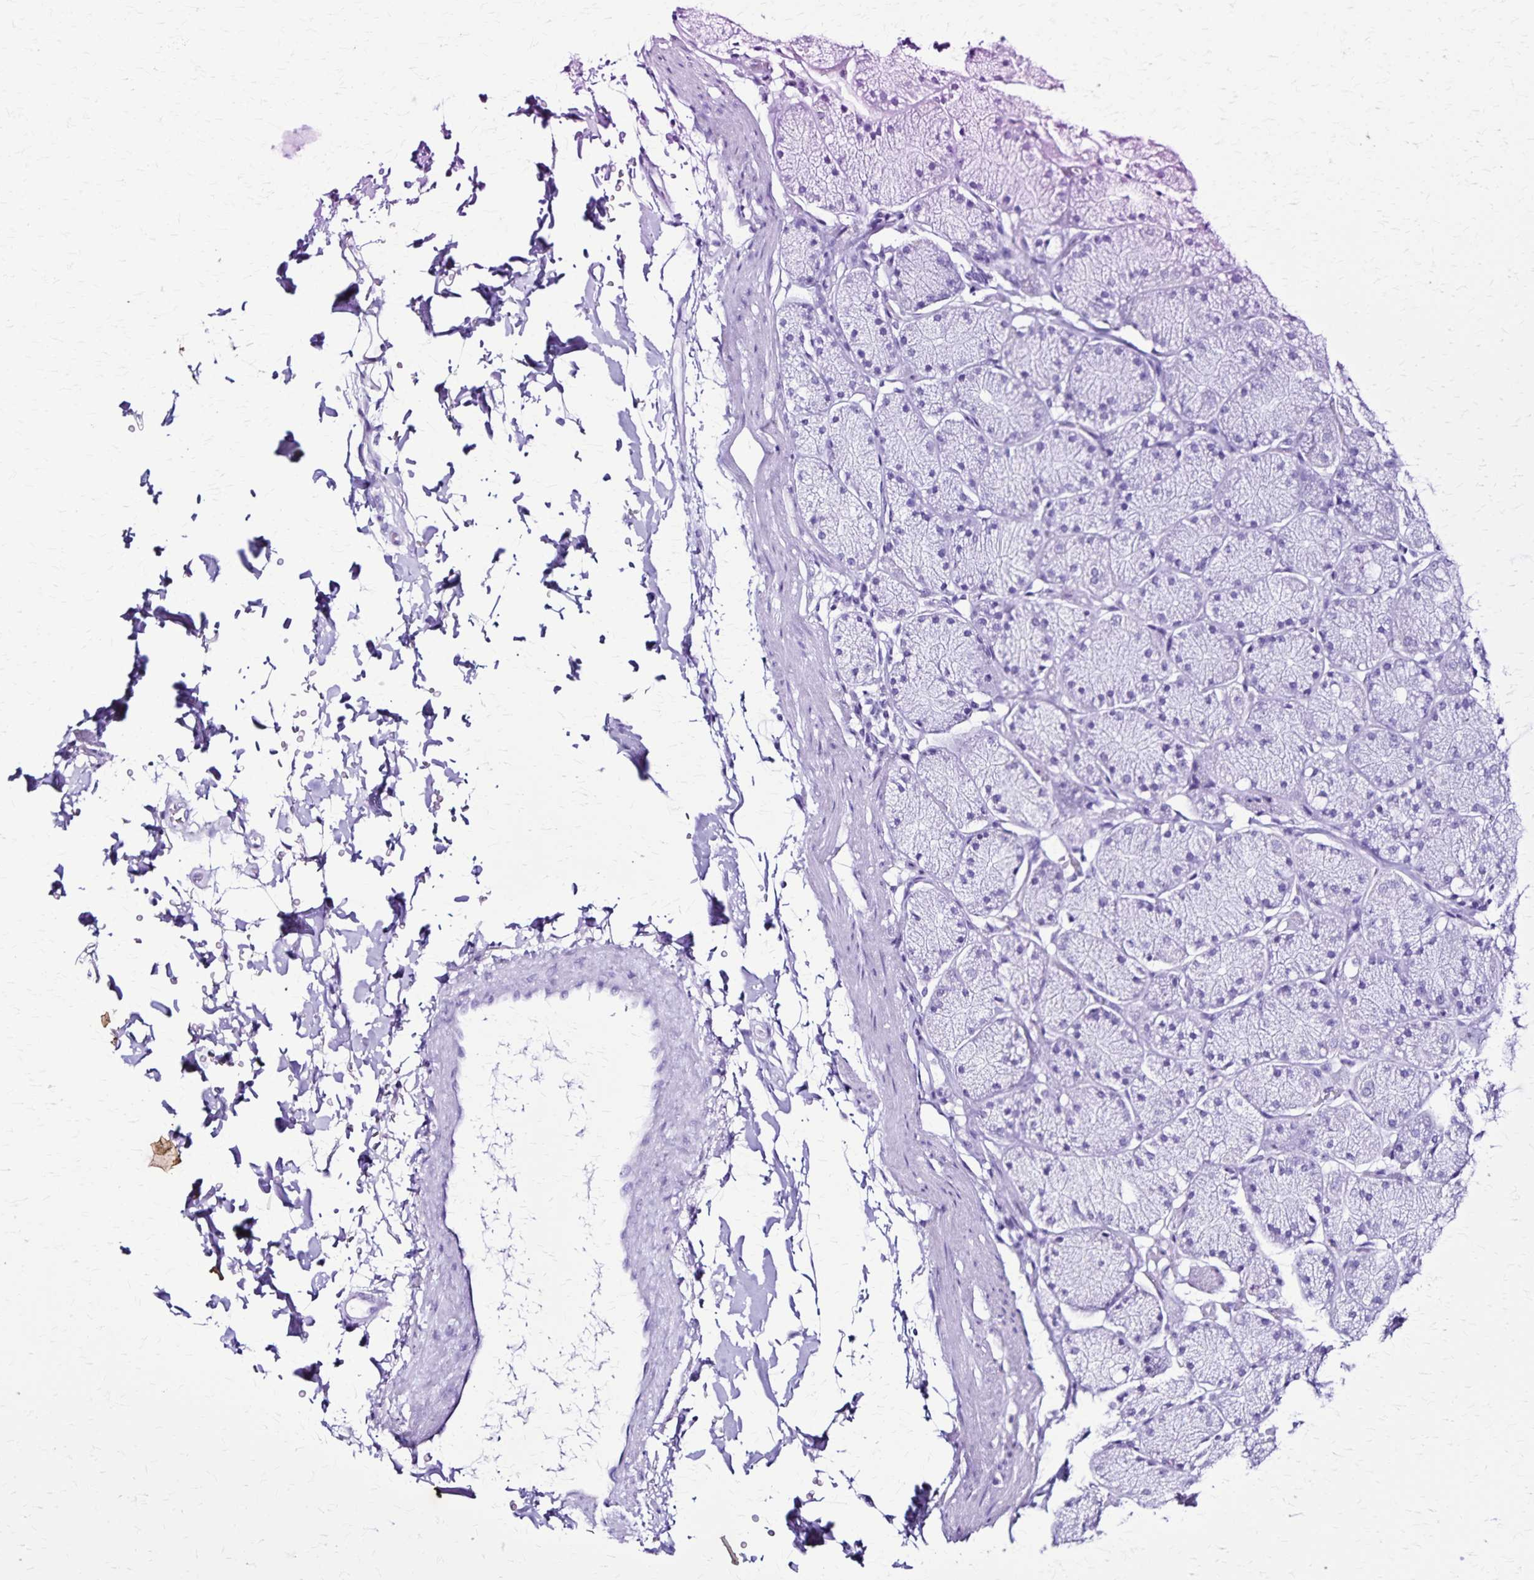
{"staining": {"intensity": "negative", "quantity": "none", "location": "none"}, "tissue": "stomach", "cell_type": "Glandular cells", "image_type": "normal", "snomed": [{"axis": "morphology", "description": "Normal tissue, NOS"}, {"axis": "topography", "description": "Stomach, upper"}, {"axis": "topography", "description": "Stomach"}], "caption": "High power microscopy image of an immunohistochemistry photomicrograph of unremarkable stomach, revealing no significant expression in glandular cells. (DAB (3,3'-diaminobenzidine) immunohistochemistry with hematoxylin counter stain).", "gene": "KRT2", "patient": {"sex": "male", "age": 76}}